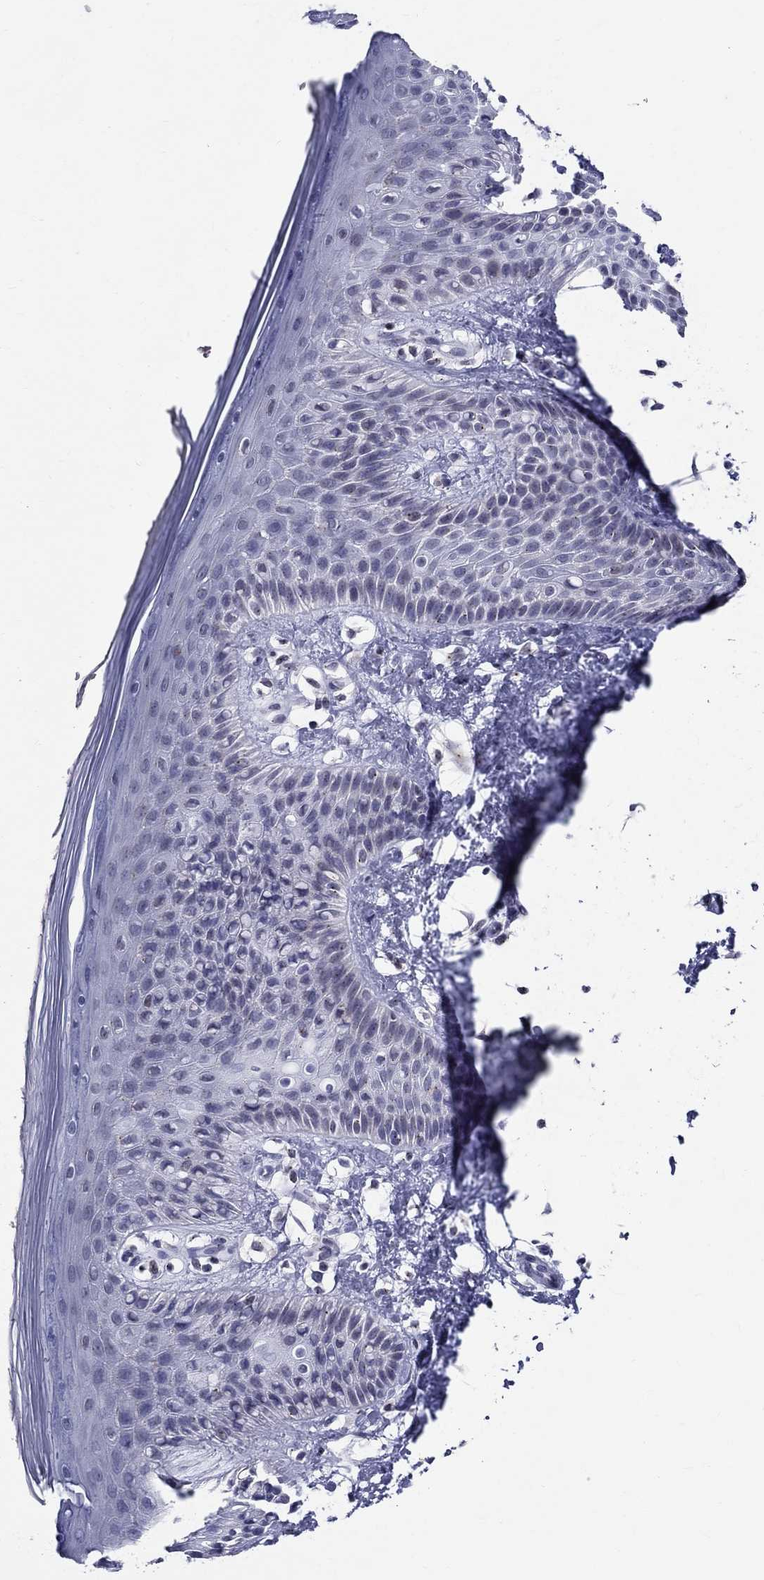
{"staining": {"intensity": "negative", "quantity": "none", "location": "none"}, "tissue": "skin", "cell_type": "Epidermal cells", "image_type": "normal", "snomed": [{"axis": "morphology", "description": "Normal tissue, NOS"}, {"axis": "topography", "description": "Anal"}], "caption": "High power microscopy photomicrograph of an immunohistochemistry (IHC) photomicrograph of unremarkable skin, revealing no significant expression in epidermal cells.", "gene": "CEP43", "patient": {"sex": "male", "age": 36}}